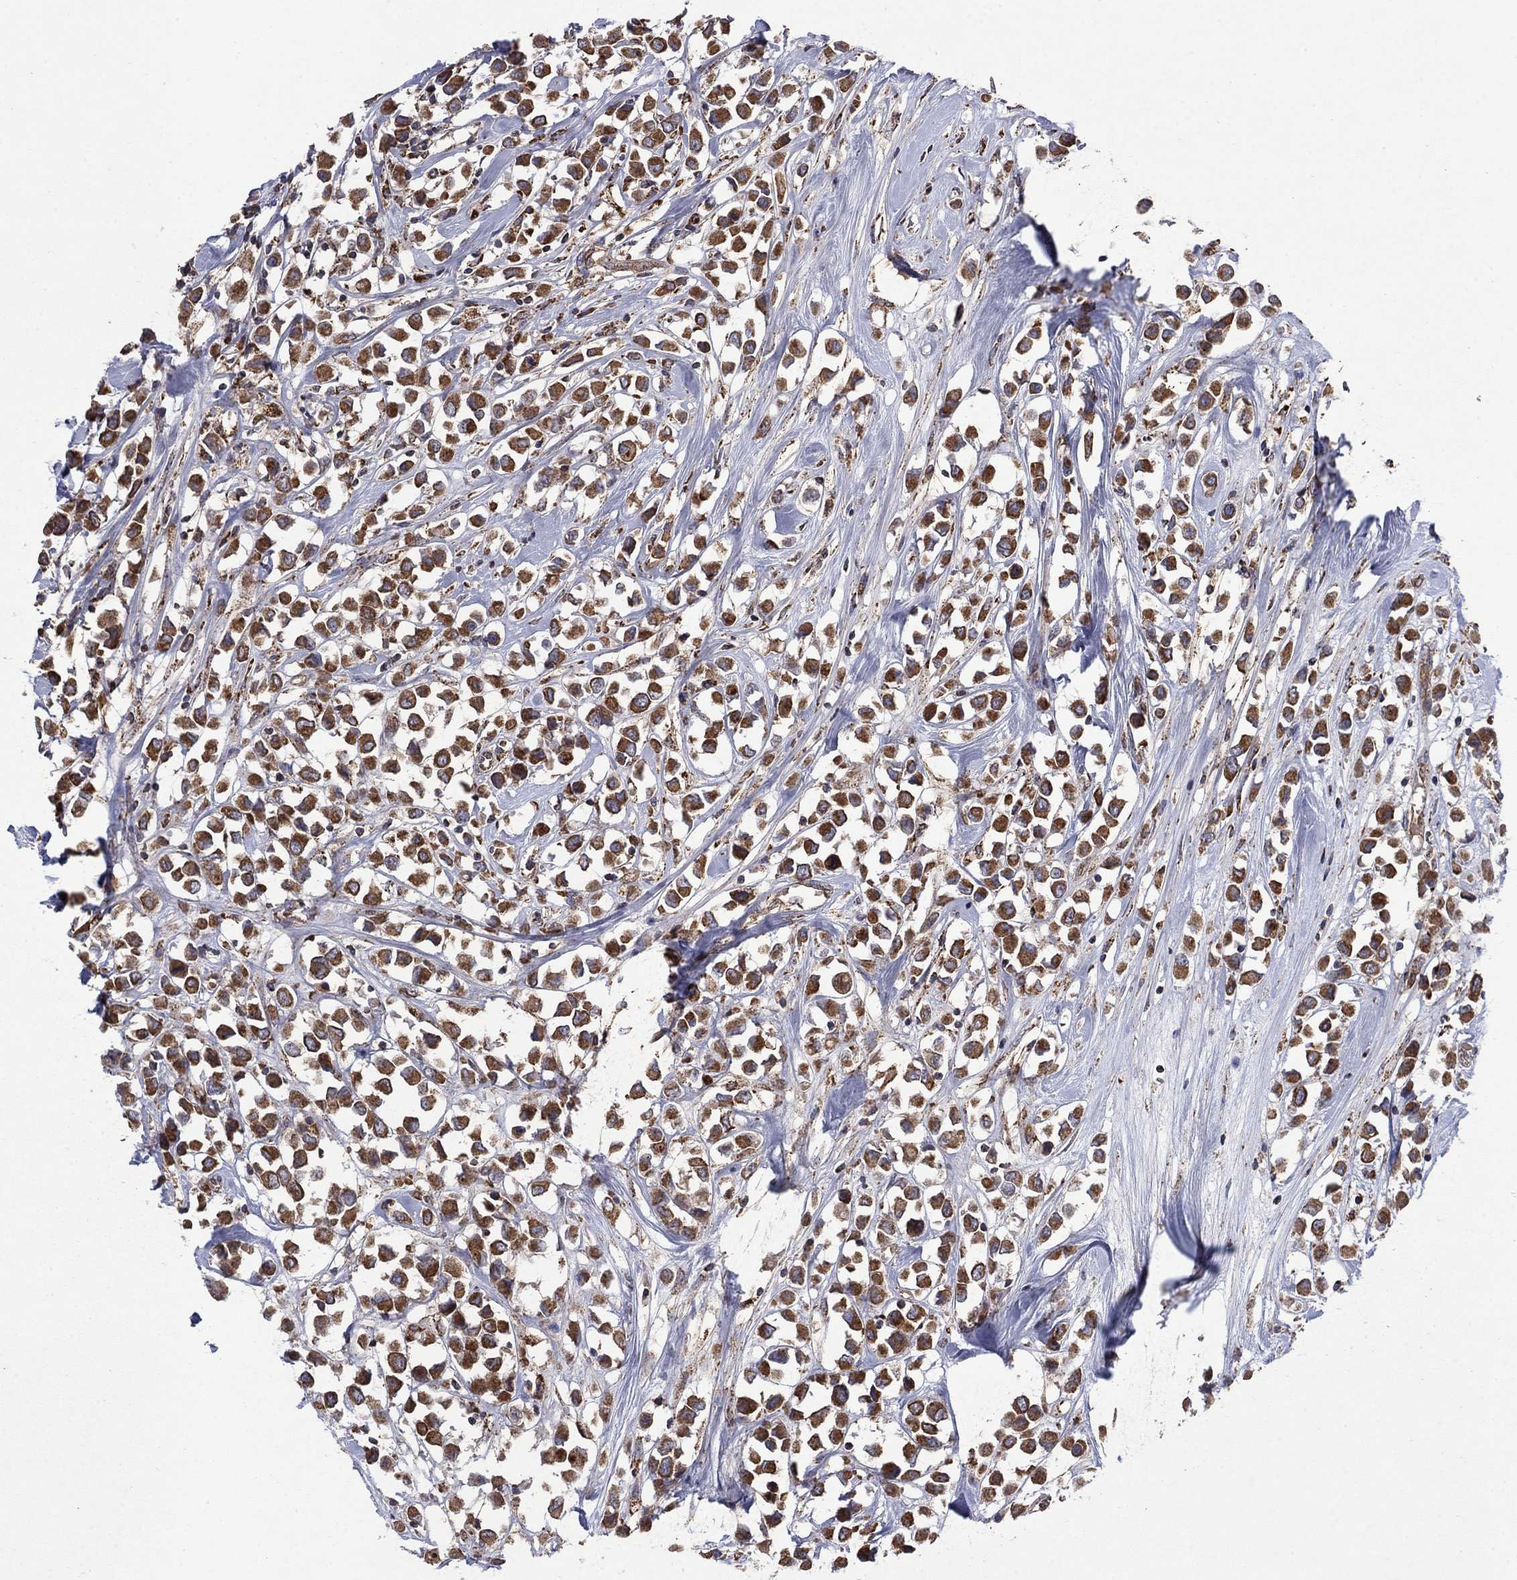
{"staining": {"intensity": "strong", "quantity": ">75%", "location": "cytoplasmic/membranous"}, "tissue": "breast cancer", "cell_type": "Tumor cells", "image_type": "cancer", "snomed": [{"axis": "morphology", "description": "Duct carcinoma"}, {"axis": "topography", "description": "Breast"}], "caption": "High-magnification brightfield microscopy of breast cancer stained with DAB (3,3'-diaminobenzidine) (brown) and counterstained with hematoxylin (blue). tumor cells exhibit strong cytoplasmic/membranous expression is appreciated in approximately>75% of cells. Using DAB (brown) and hematoxylin (blue) stains, captured at high magnification using brightfield microscopy.", "gene": "DPH1", "patient": {"sex": "female", "age": 61}}